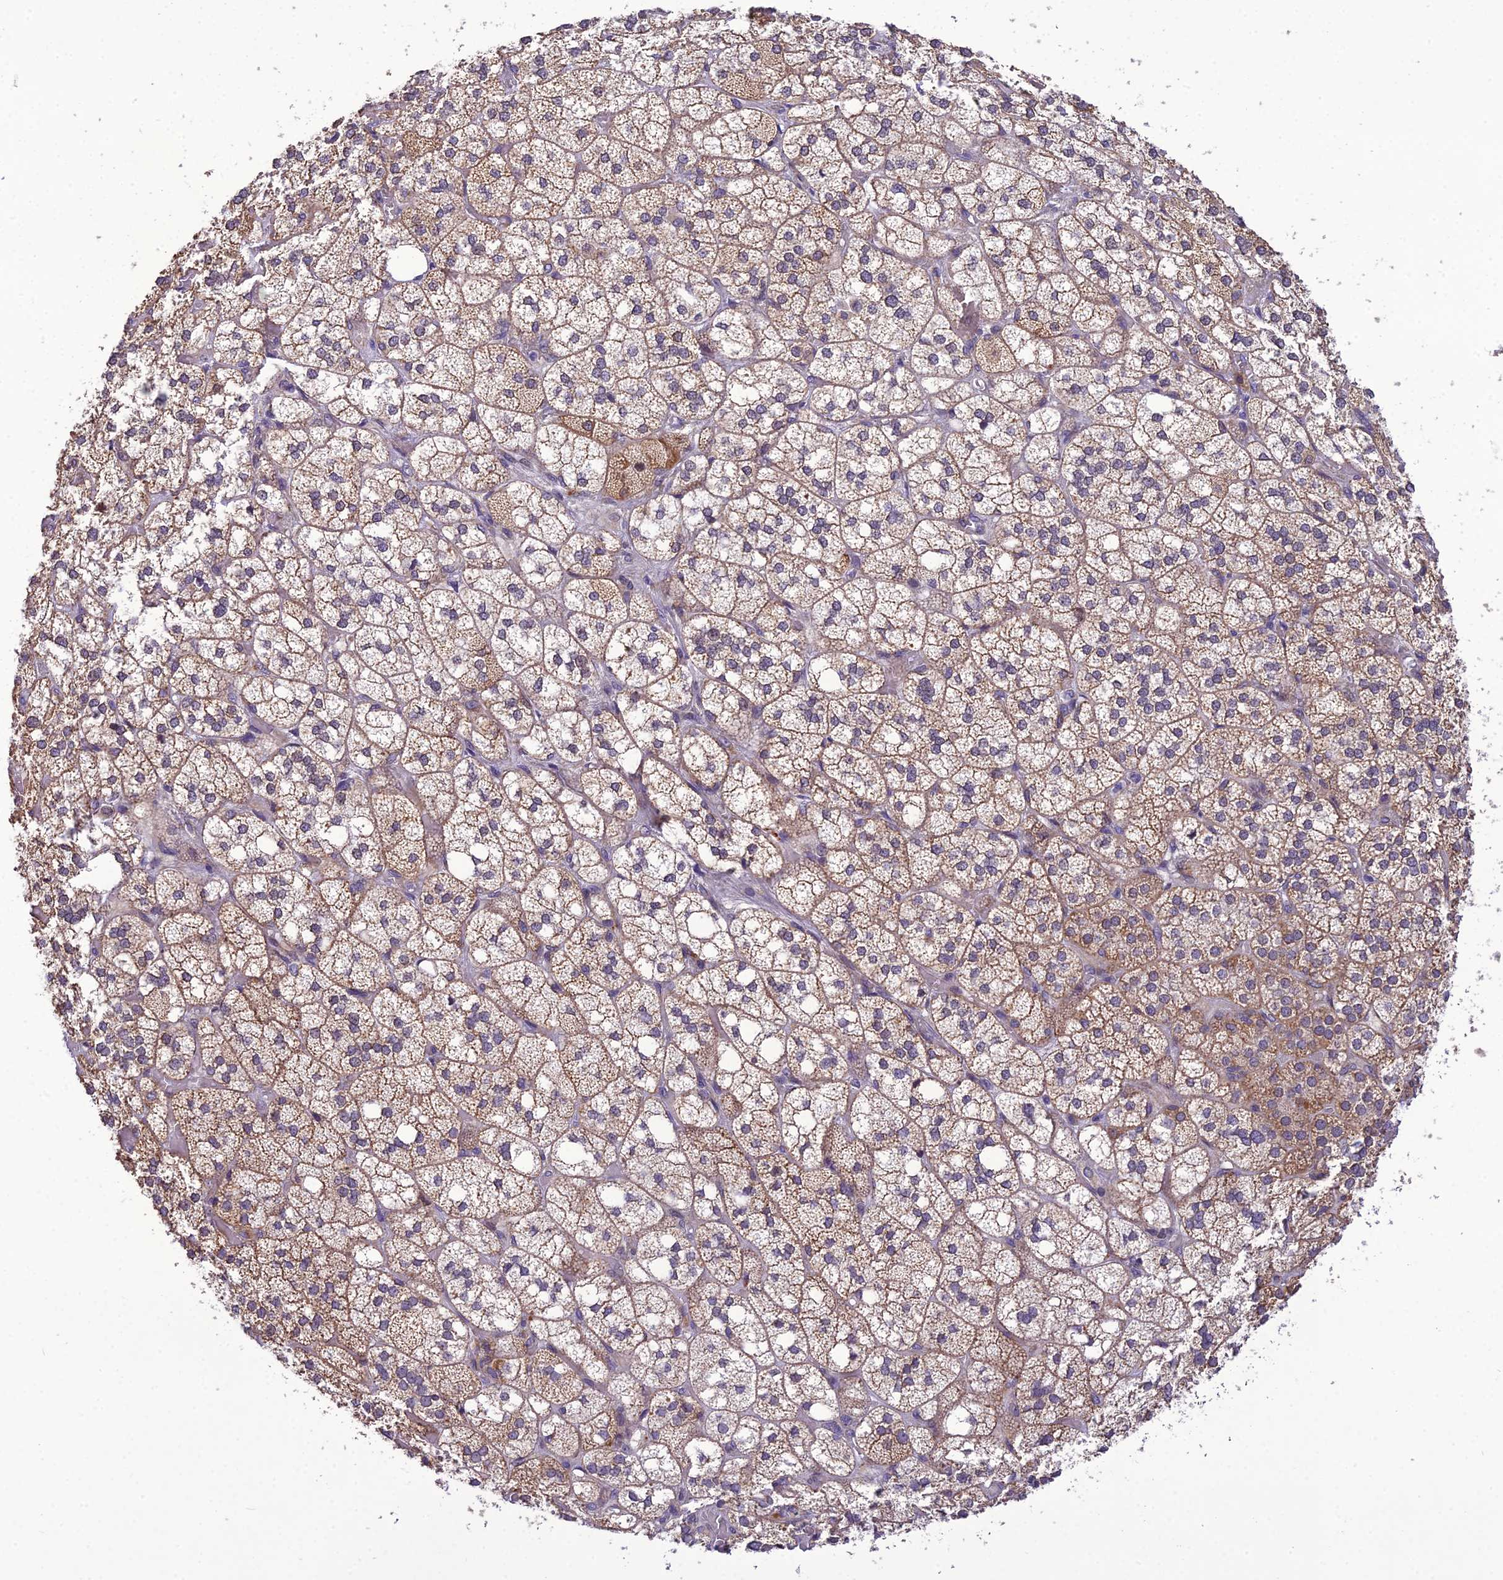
{"staining": {"intensity": "moderate", "quantity": "25%-75%", "location": "cytoplasmic/membranous"}, "tissue": "adrenal gland", "cell_type": "Glandular cells", "image_type": "normal", "snomed": [{"axis": "morphology", "description": "Normal tissue, NOS"}, {"axis": "topography", "description": "Adrenal gland"}], "caption": "High-power microscopy captured an IHC image of normal adrenal gland, revealing moderate cytoplasmic/membranous expression in about 25%-75% of glandular cells. The staining was performed using DAB, with brown indicating positive protein expression. Nuclei are stained blue with hematoxylin.", "gene": "NODAL", "patient": {"sex": "male", "age": 61}}